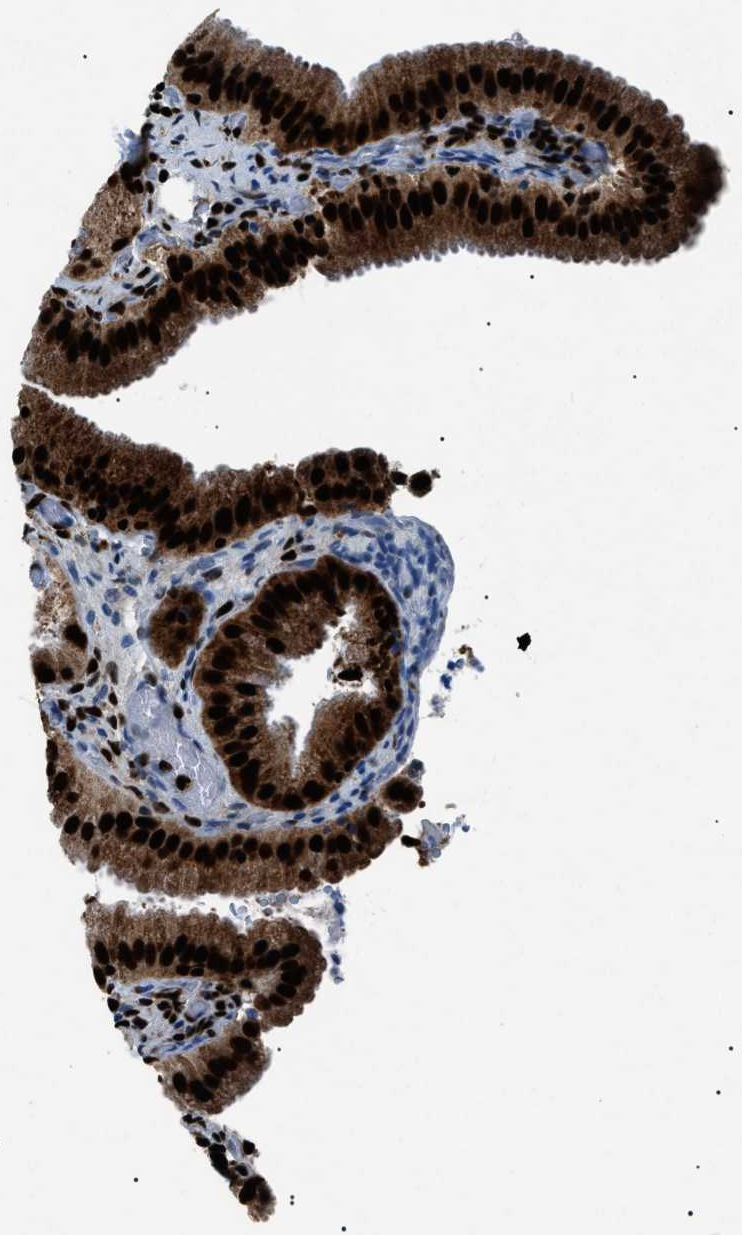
{"staining": {"intensity": "strong", "quantity": ">75%", "location": "cytoplasmic/membranous,nuclear"}, "tissue": "gallbladder", "cell_type": "Glandular cells", "image_type": "normal", "snomed": [{"axis": "morphology", "description": "Normal tissue, NOS"}, {"axis": "topography", "description": "Gallbladder"}], "caption": "Immunohistochemical staining of normal gallbladder displays strong cytoplasmic/membranous,nuclear protein expression in about >75% of glandular cells. Using DAB (3,3'-diaminobenzidine) (brown) and hematoxylin (blue) stains, captured at high magnification using brightfield microscopy.", "gene": "HNRNPK", "patient": {"sex": "male", "age": 54}}